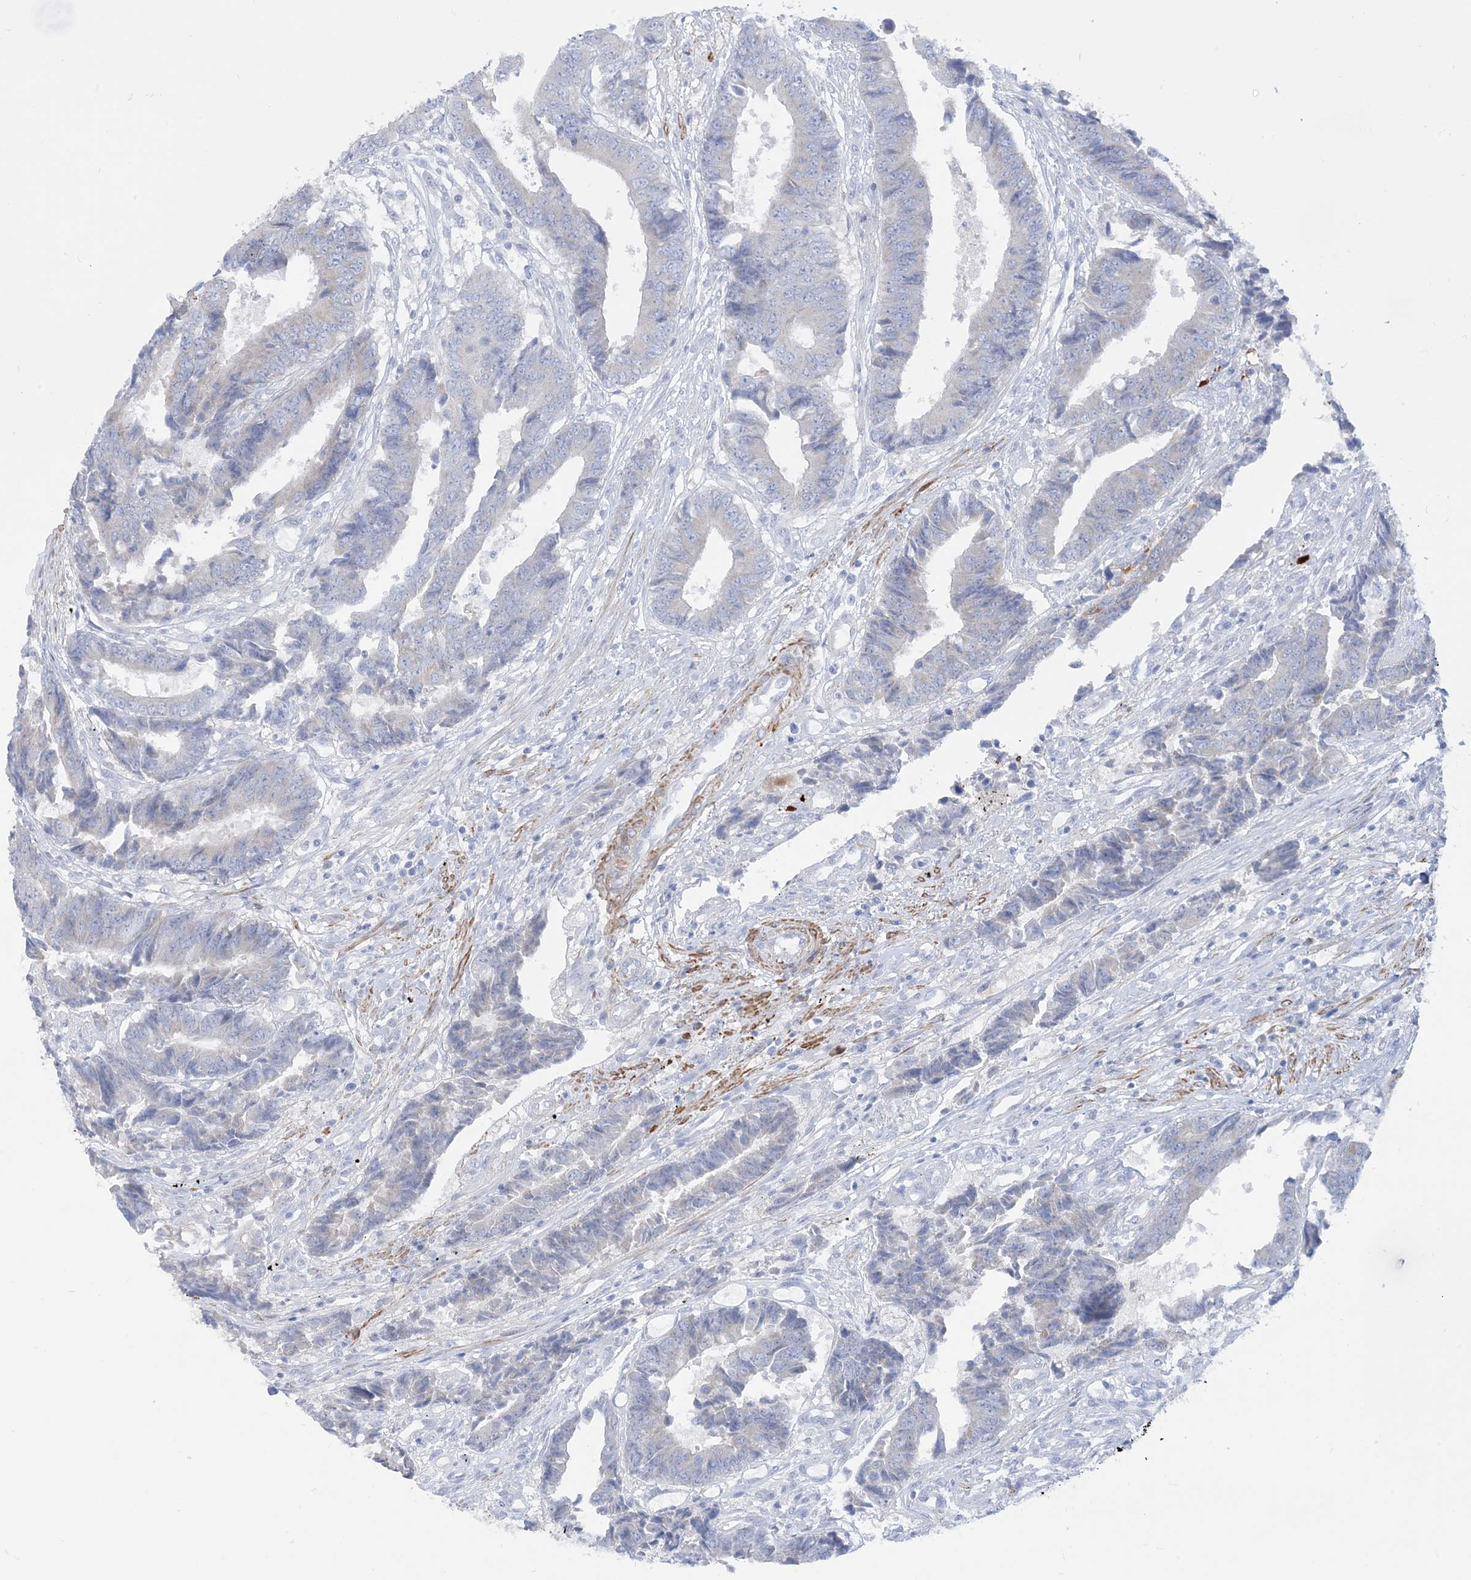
{"staining": {"intensity": "negative", "quantity": "none", "location": "none"}, "tissue": "colorectal cancer", "cell_type": "Tumor cells", "image_type": "cancer", "snomed": [{"axis": "morphology", "description": "Adenocarcinoma, NOS"}, {"axis": "topography", "description": "Rectum"}], "caption": "This is an IHC photomicrograph of colorectal cancer. There is no positivity in tumor cells.", "gene": "MARS2", "patient": {"sex": "male", "age": 84}}